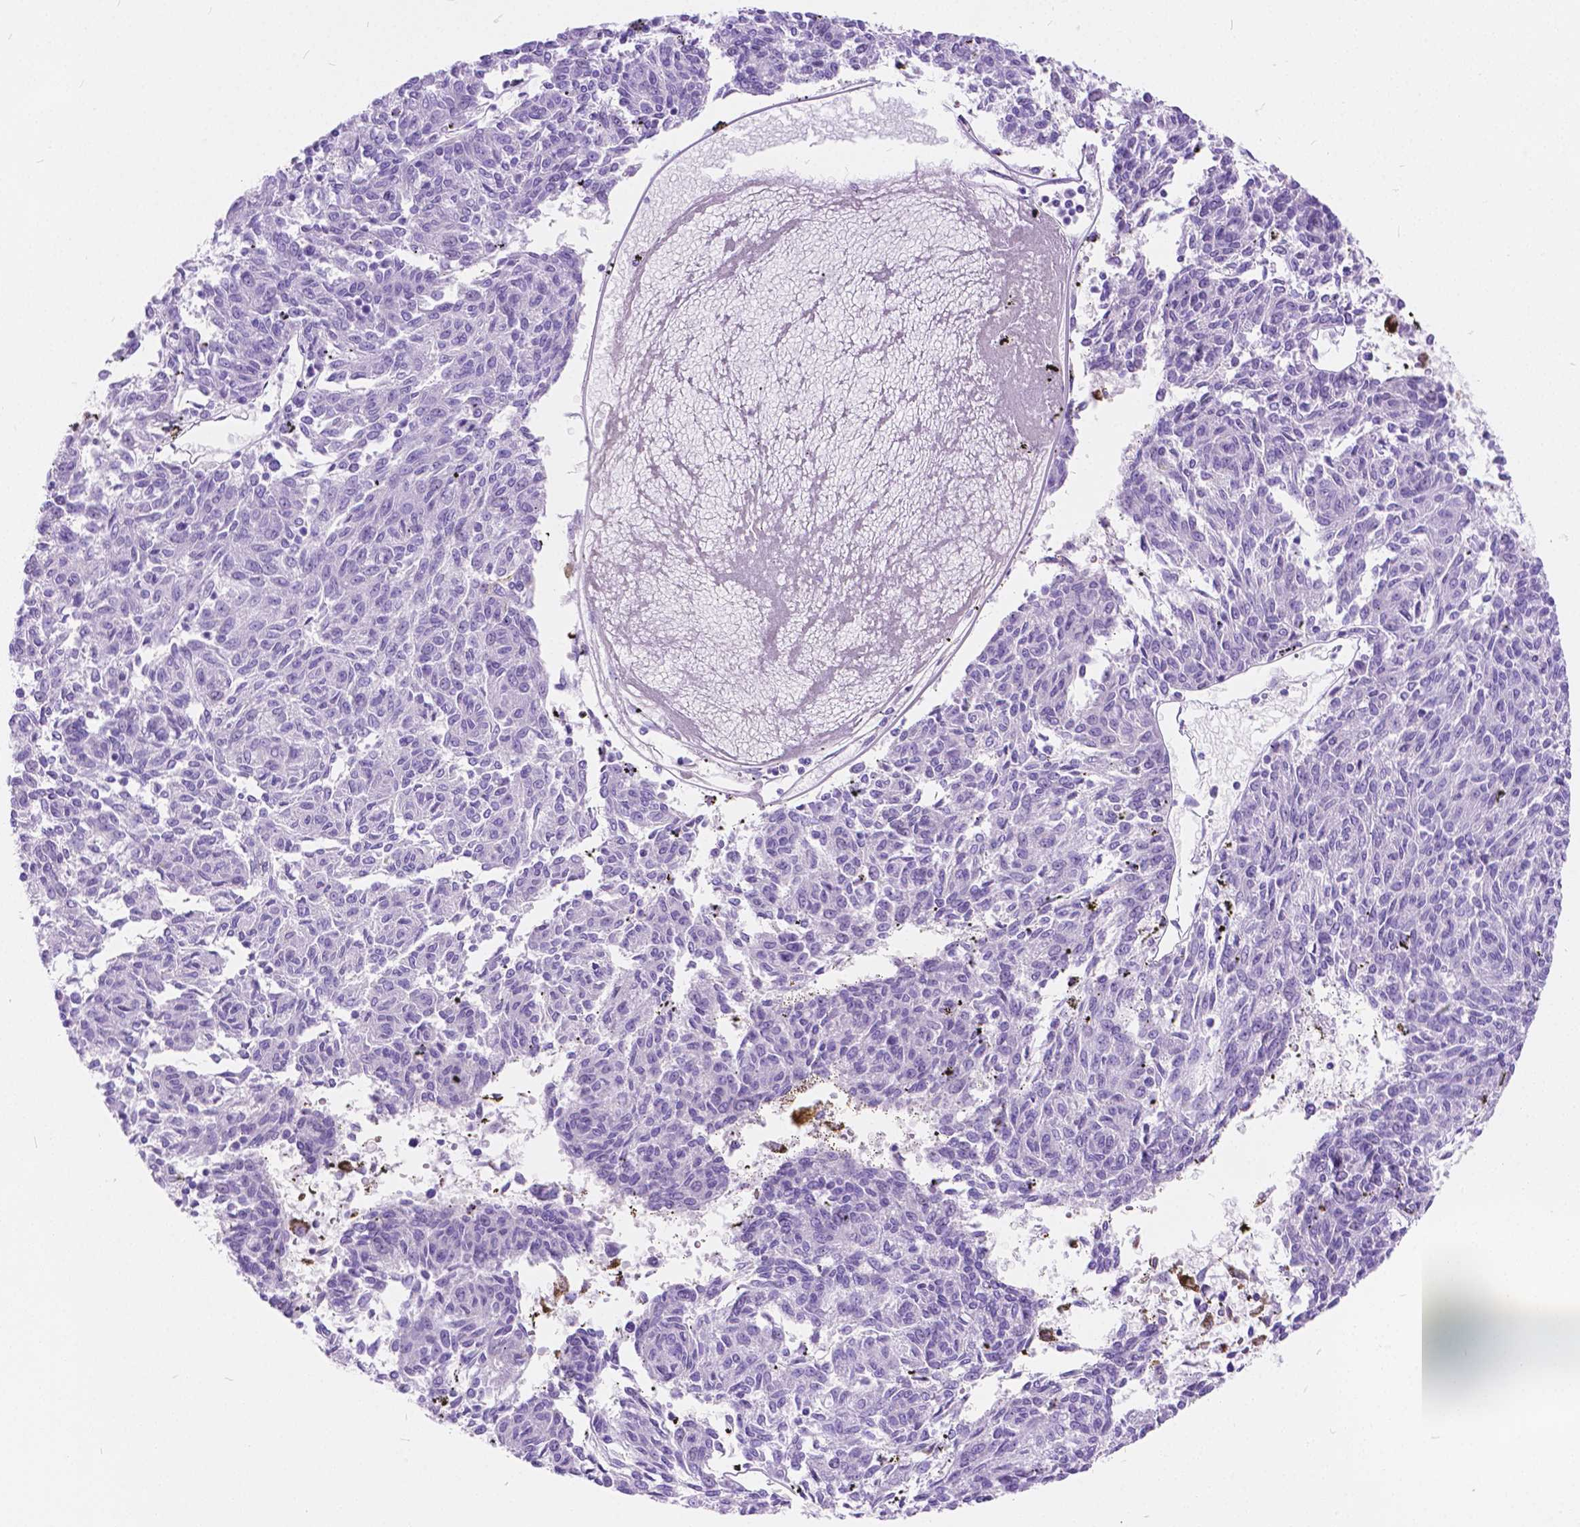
{"staining": {"intensity": "negative", "quantity": "none", "location": "none"}, "tissue": "melanoma", "cell_type": "Tumor cells", "image_type": "cancer", "snomed": [{"axis": "morphology", "description": "Malignant melanoma, NOS"}, {"axis": "topography", "description": "Skin"}], "caption": "Tumor cells are negative for brown protein staining in malignant melanoma. (DAB (3,3'-diaminobenzidine) immunohistochemistry with hematoxylin counter stain).", "gene": "CHRM1", "patient": {"sex": "female", "age": 72}}